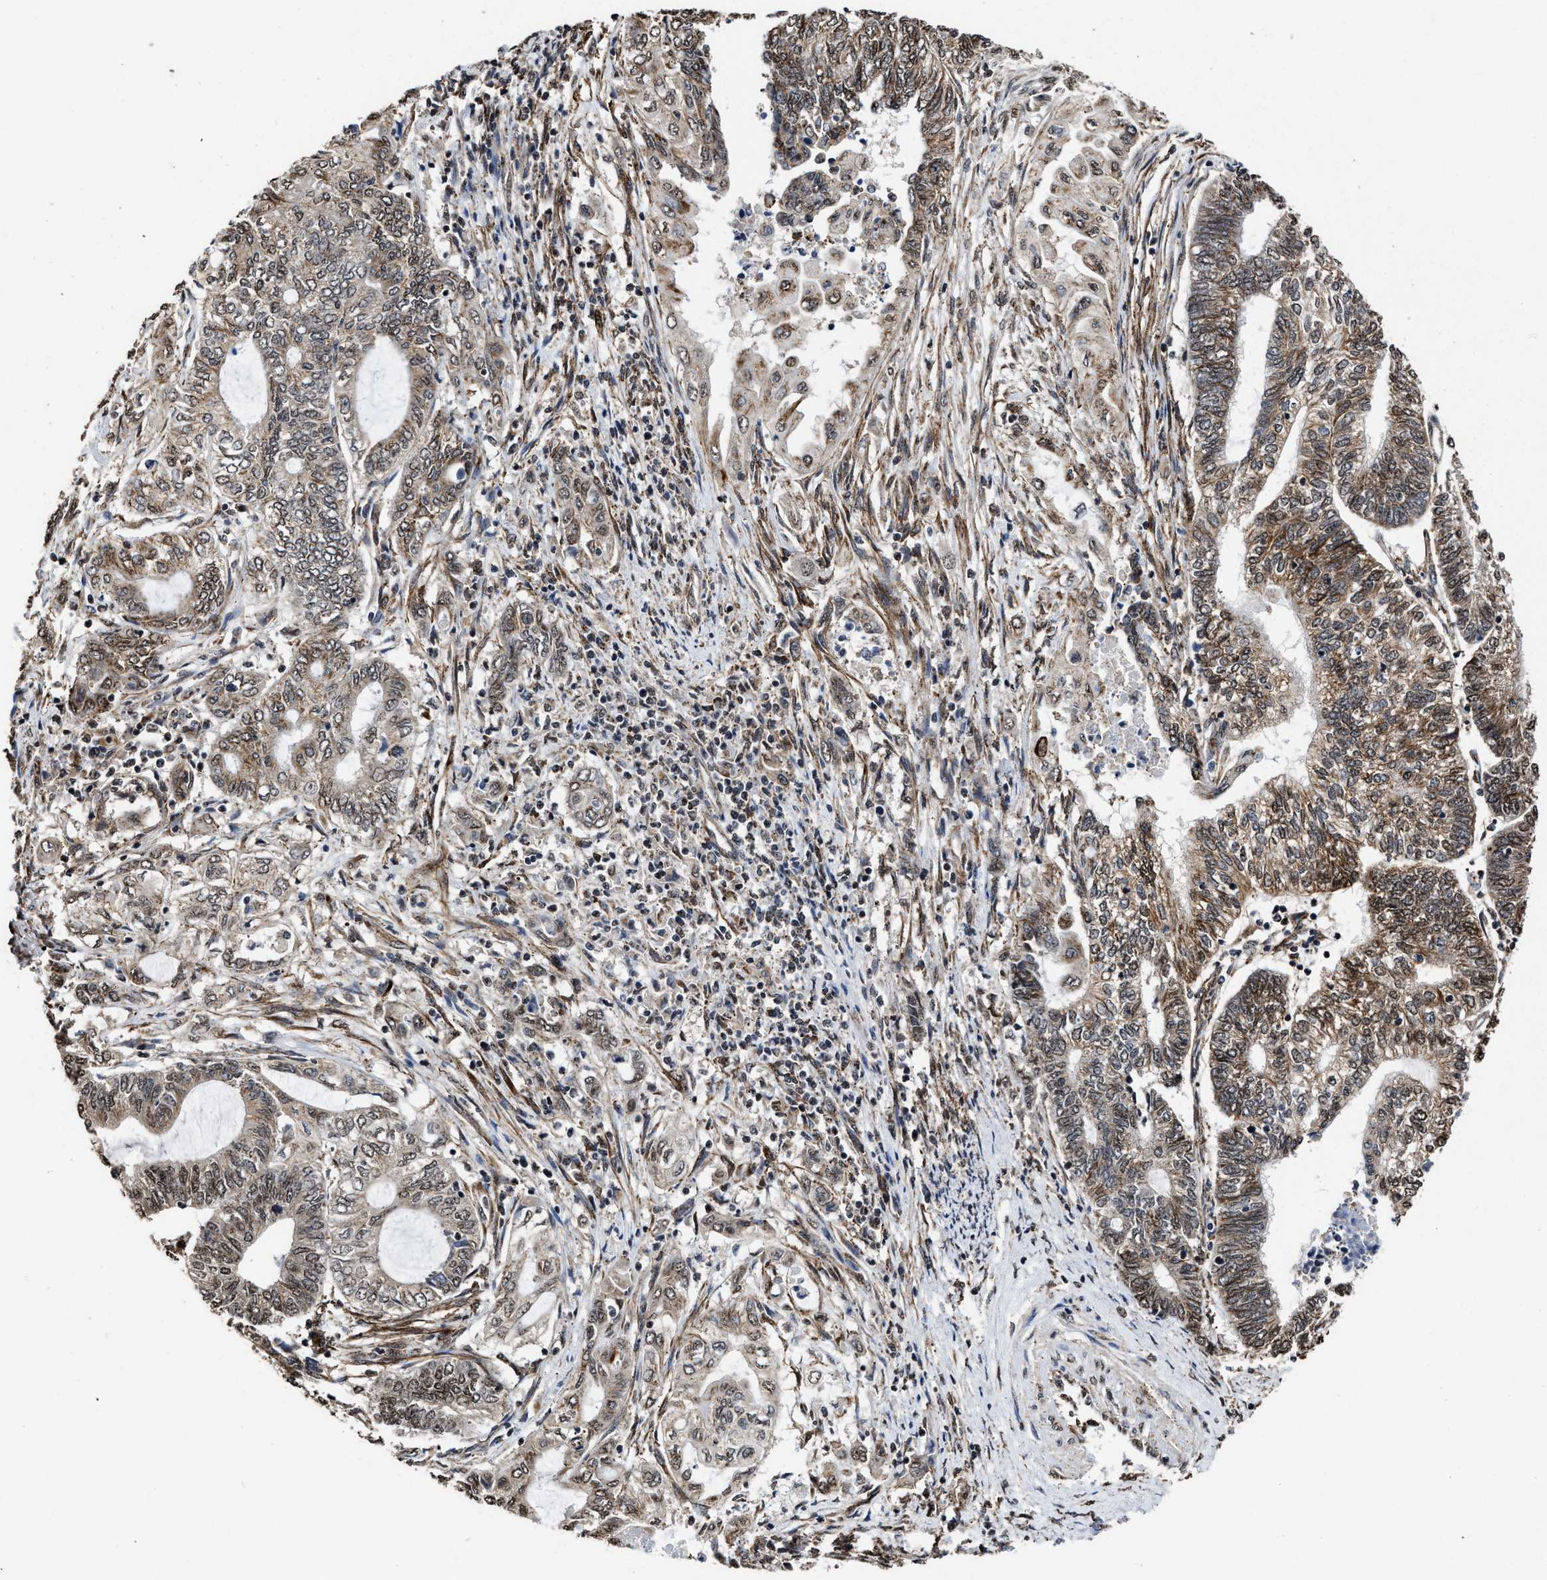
{"staining": {"intensity": "moderate", "quantity": ">75%", "location": "cytoplasmic/membranous,nuclear"}, "tissue": "endometrial cancer", "cell_type": "Tumor cells", "image_type": "cancer", "snomed": [{"axis": "morphology", "description": "Adenocarcinoma, NOS"}, {"axis": "topography", "description": "Uterus"}, {"axis": "topography", "description": "Endometrium"}], "caption": "Moderate cytoplasmic/membranous and nuclear expression is seen in about >75% of tumor cells in endometrial adenocarcinoma.", "gene": "SEPTIN2", "patient": {"sex": "female", "age": 70}}